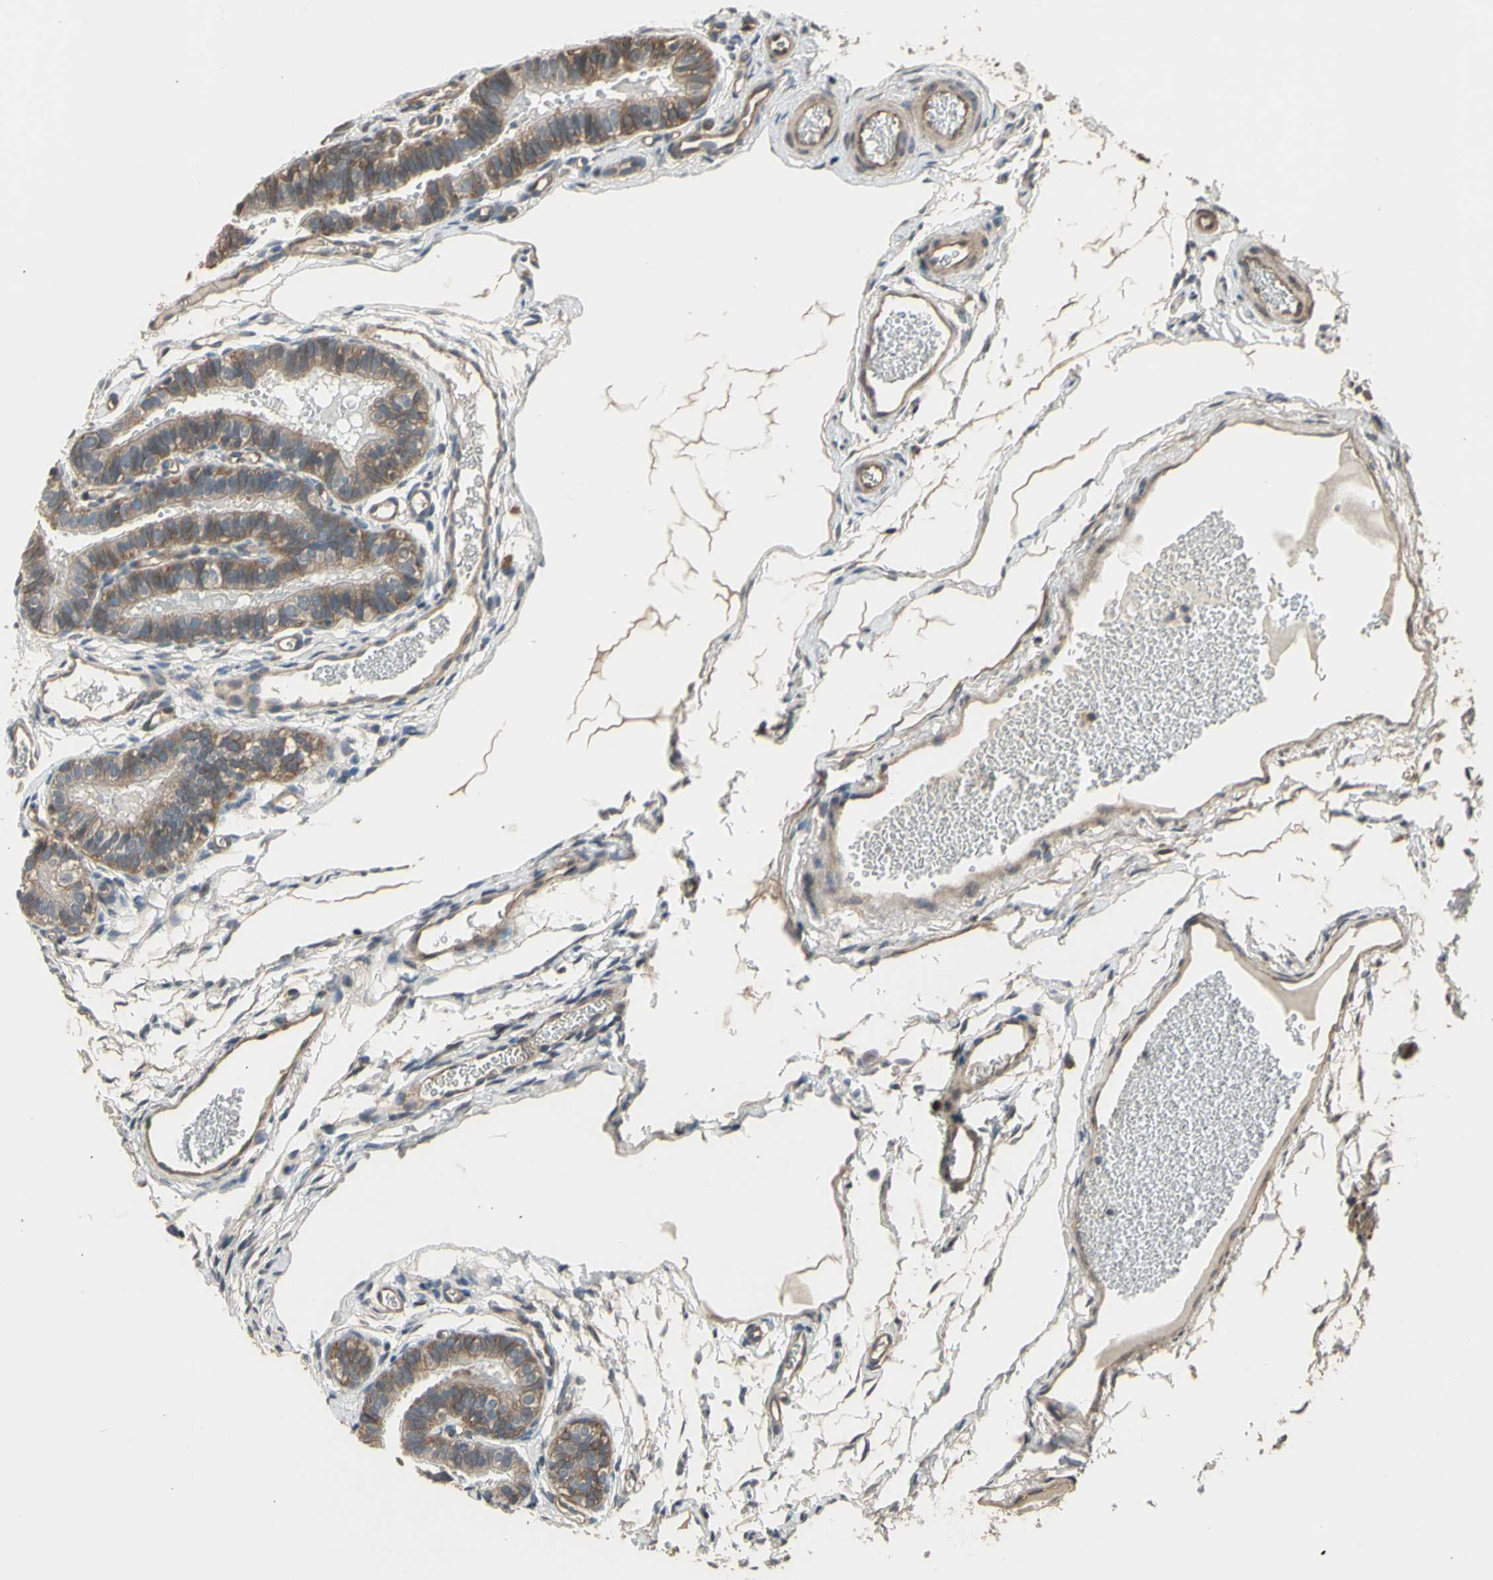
{"staining": {"intensity": "moderate", "quantity": ">75%", "location": "cytoplasmic/membranous"}, "tissue": "fallopian tube", "cell_type": "Glandular cells", "image_type": "normal", "snomed": [{"axis": "morphology", "description": "Normal tissue, NOS"}, {"axis": "topography", "description": "Fallopian tube"}, {"axis": "topography", "description": "Placenta"}], "caption": "Immunohistochemistry (IHC) of benign human fallopian tube demonstrates medium levels of moderate cytoplasmic/membranous positivity in about >75% of glandular cells.", "gene": "EFNB2", "patient": {"sex": "female", "age": 34}}